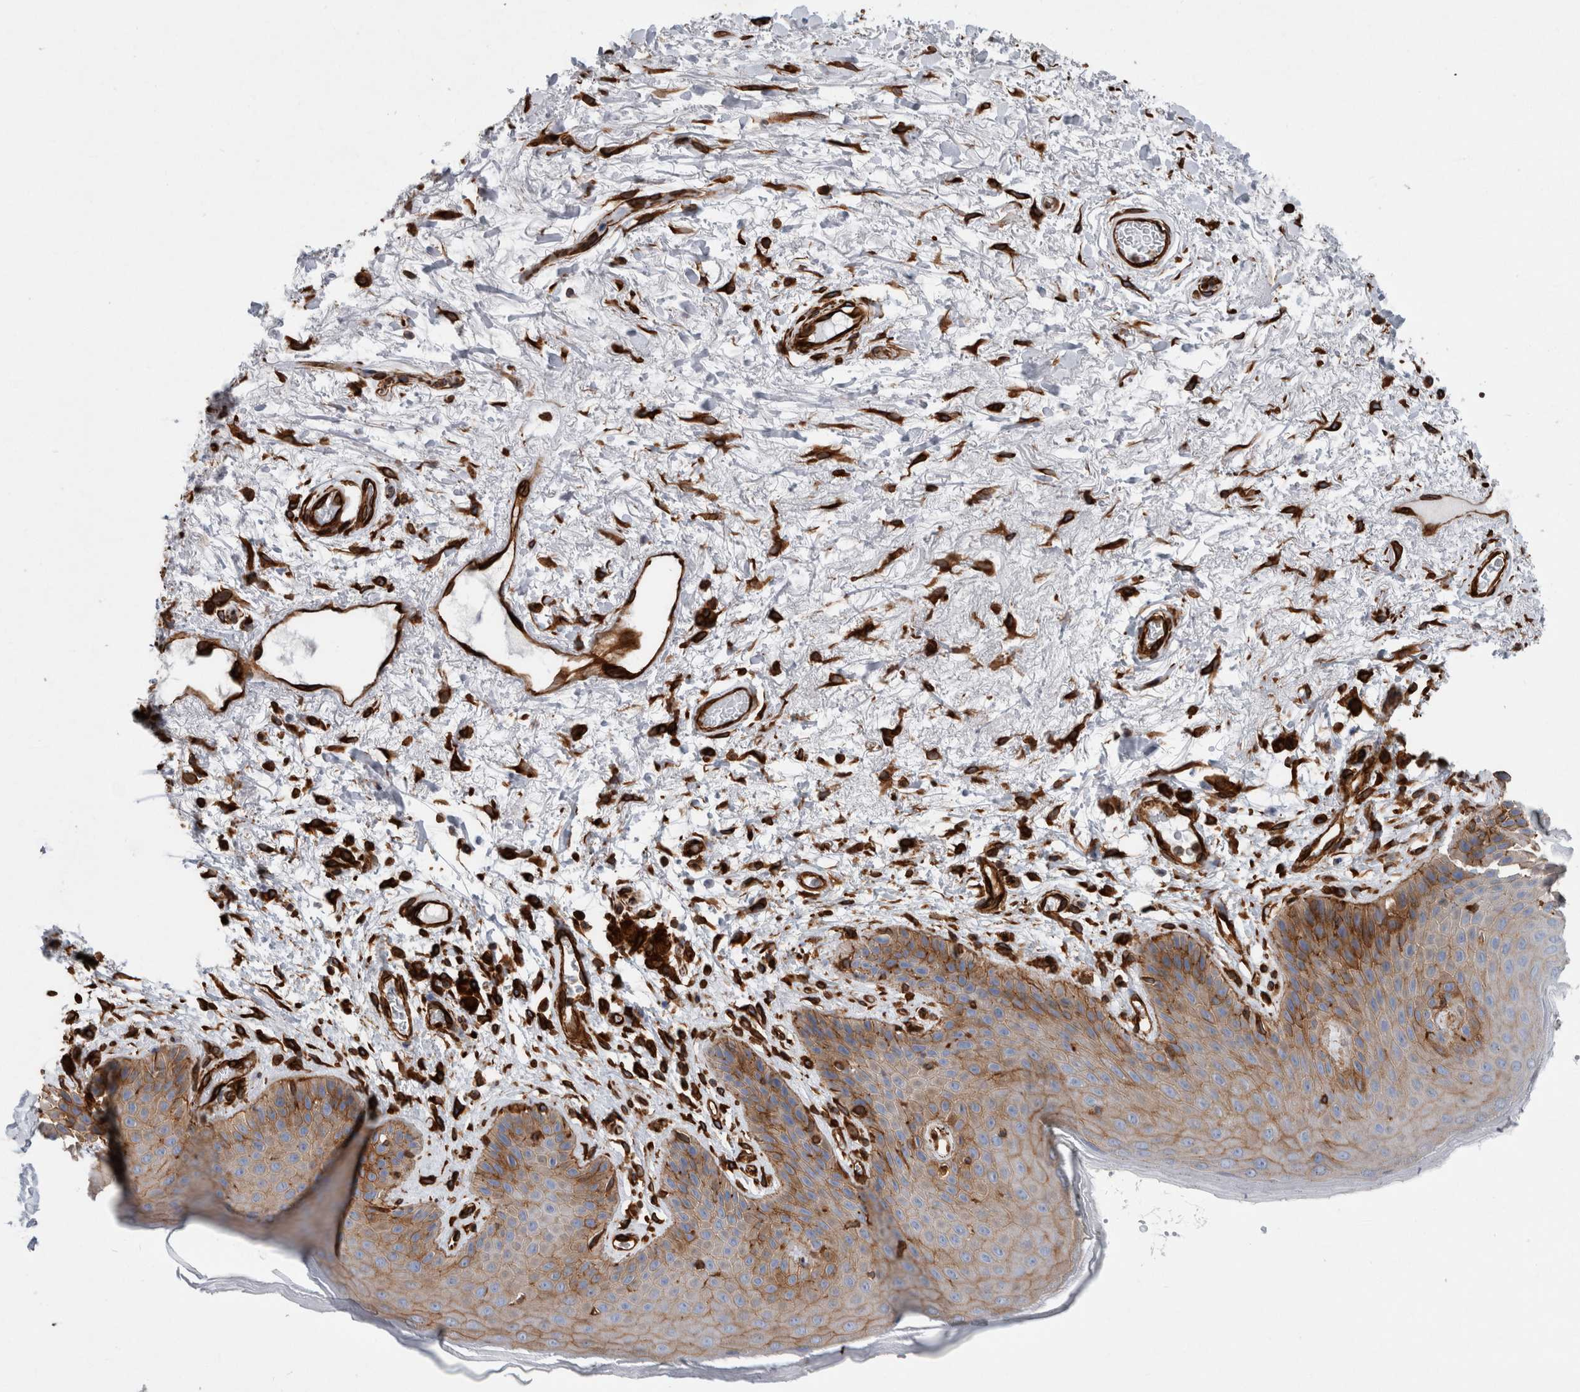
{"staining": {"intensity": "moderate", "quantity": "25%-75%", "location": "cytoplasmic/membranous"}, "tissue": "skin", "cell_type": "Epidermal cells", "image_type": "normal", "snomed": [{"axis": "morphology", "description": "Normal tissue, NOS"}, {"axis": "topography", "description": "Anal"}], "caption": "Immunohistochemistry (IHC) staining of unremarkable skin, which demonstrates medium levels of moderate cytoplasmic/membranous positivity in about 25%-75% of epidermal cells indicating moderate cytoplasmic/membranous protein staining. The staining was performed using DAB (3,3'-diaminobenzidine) (brown) for protein detection and nuclei were counterstained in hematoxylin (blue).", "gene": "PLEC", "patient": {"sex": "male", "age": 74}}